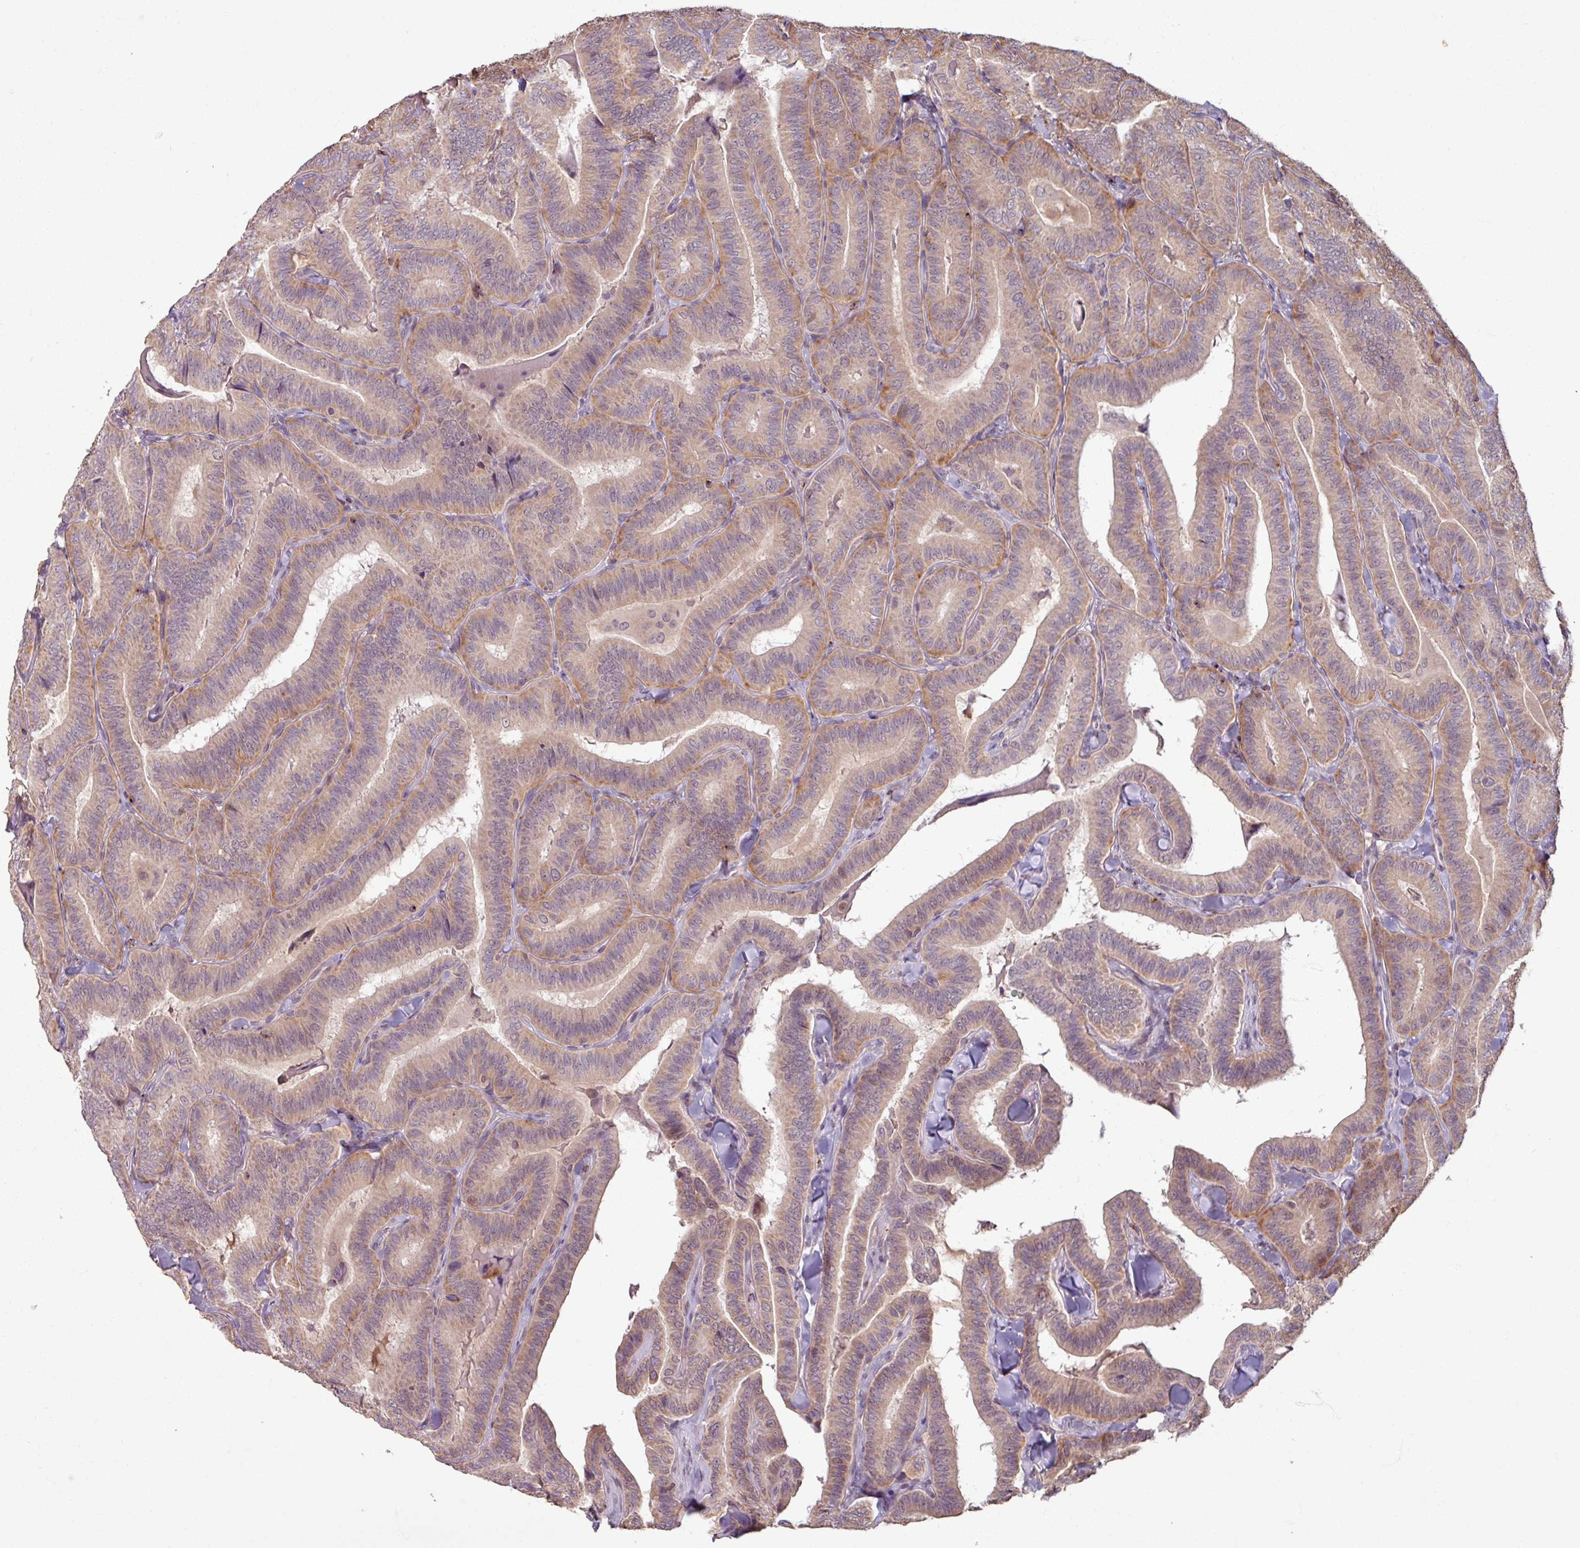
{"staining": {"intensity": "moderate", "quantity": "25%-75%", "location": "cytoplasmic/membranous"}, "tissue": "thyroid cancer", "cell_type": "Tumor cells", "image_type": "cancer", "snomed": [{"axis": "morphology", "description": "Papillary adenocarcinoma, NOS"}, {"axis": "topography", "description": "Thyroid gland"}], "caption": "Thyroid cancer (papillary adenocarcinoma) stained with a brown dye reveals moderate cytoplasmic/membranous positive staining in approximately 25%-75% of tumor cells.", "gene": "OR6B1", "patient": {"sex": "male", "age": 61}}